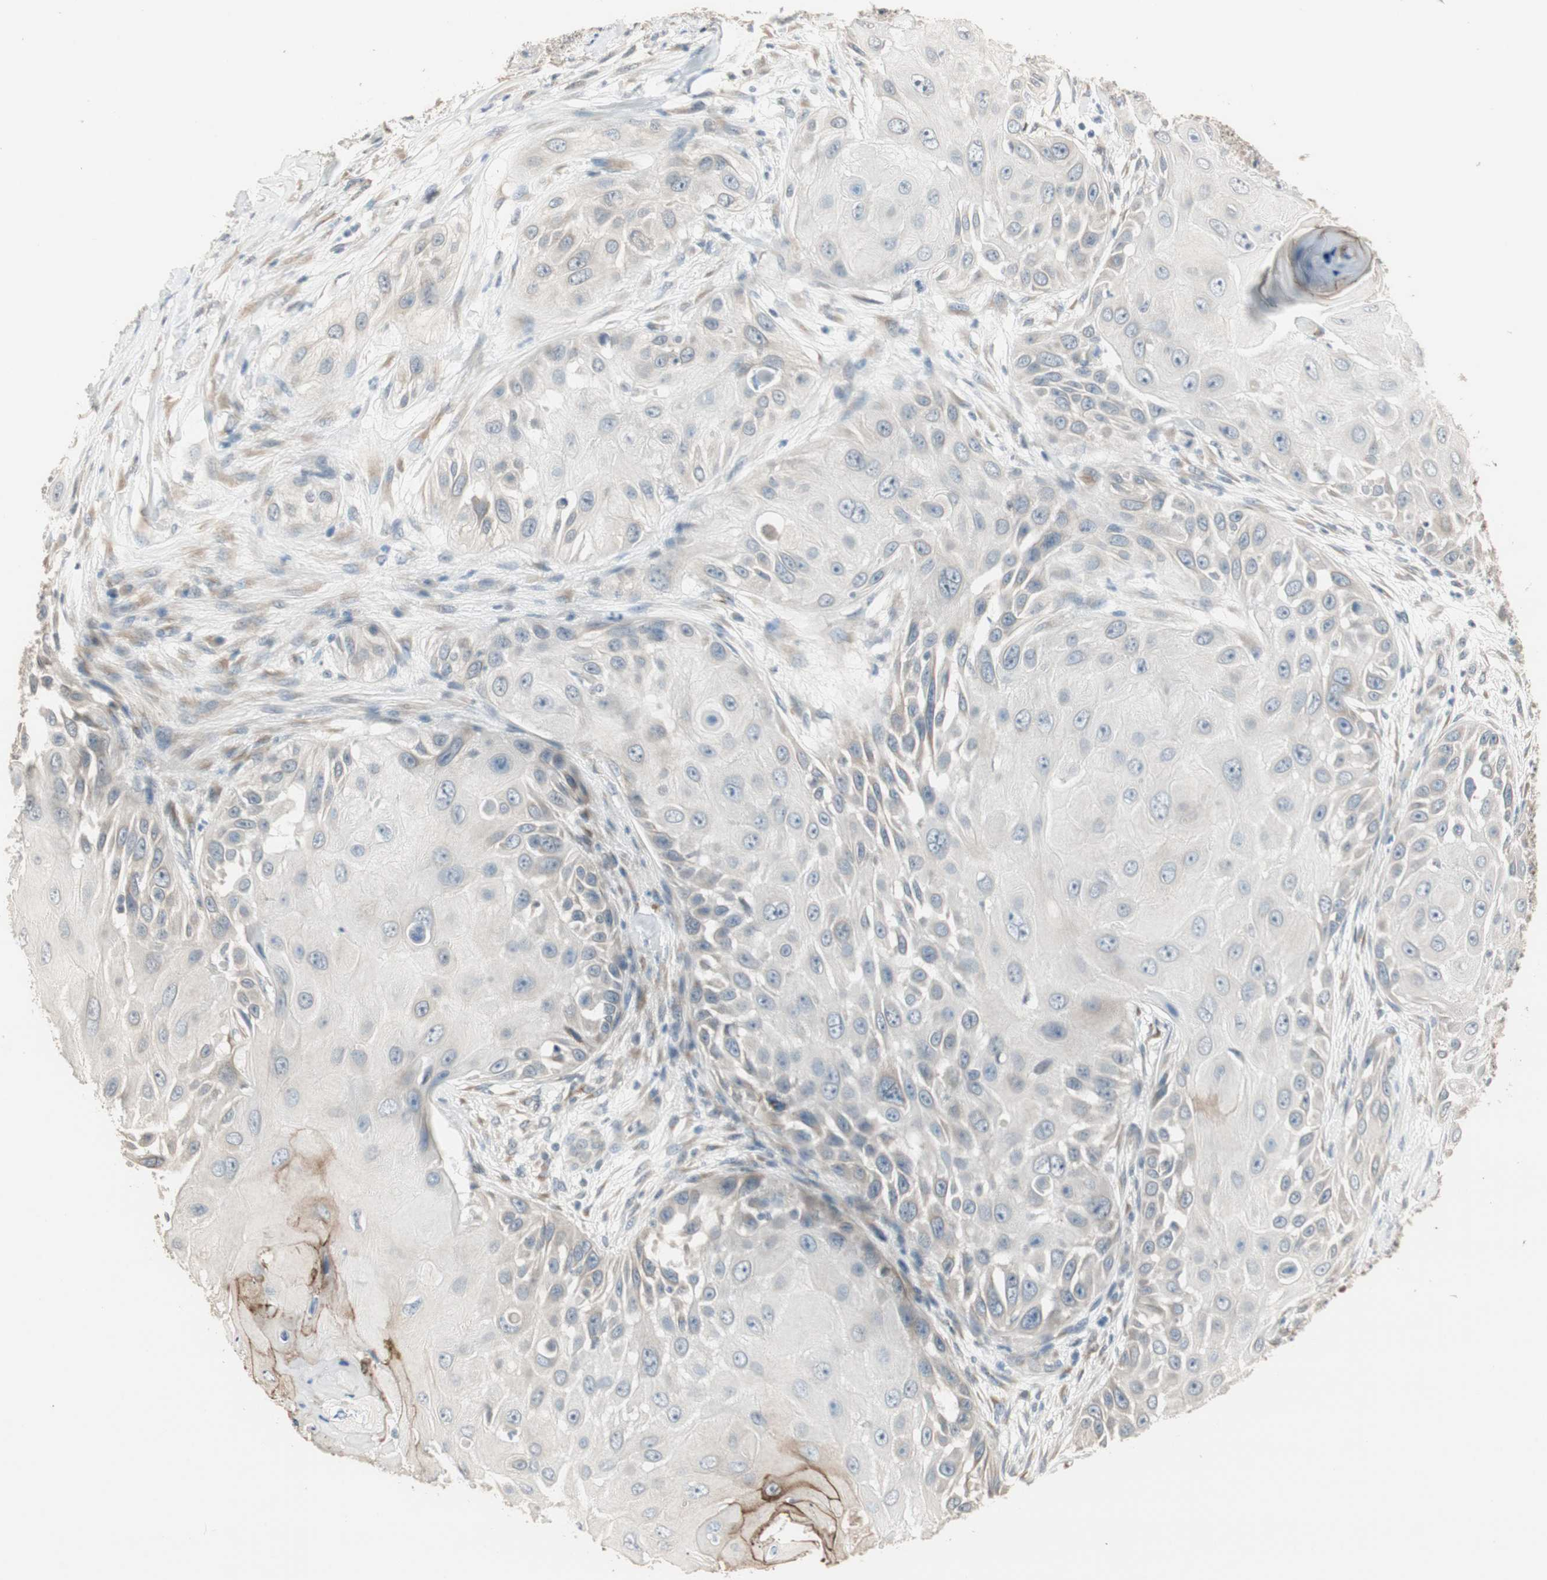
{"staining": {"intensity": "moderate", "quantity": "<25%", "location": "cytoplasmic/membranous"}, "tissue": "skin cancer", "cell_type": "Tumor cells", "image_type": "cancer", "snomed": [{"axis": "morphology", "description": "Squamous cell carcinoma, NOS"}, {"axis": "topography", "description": "Skin"}], "caption": "The photomicrograph reveals staining of skin cancer (squamous cell carcinoma), revealing moderate cytoplasmic/membranous protein expression (brown color) within tumor cells.", "gene": "TASOR", "patient": {"sex": "female", "age": 44}}